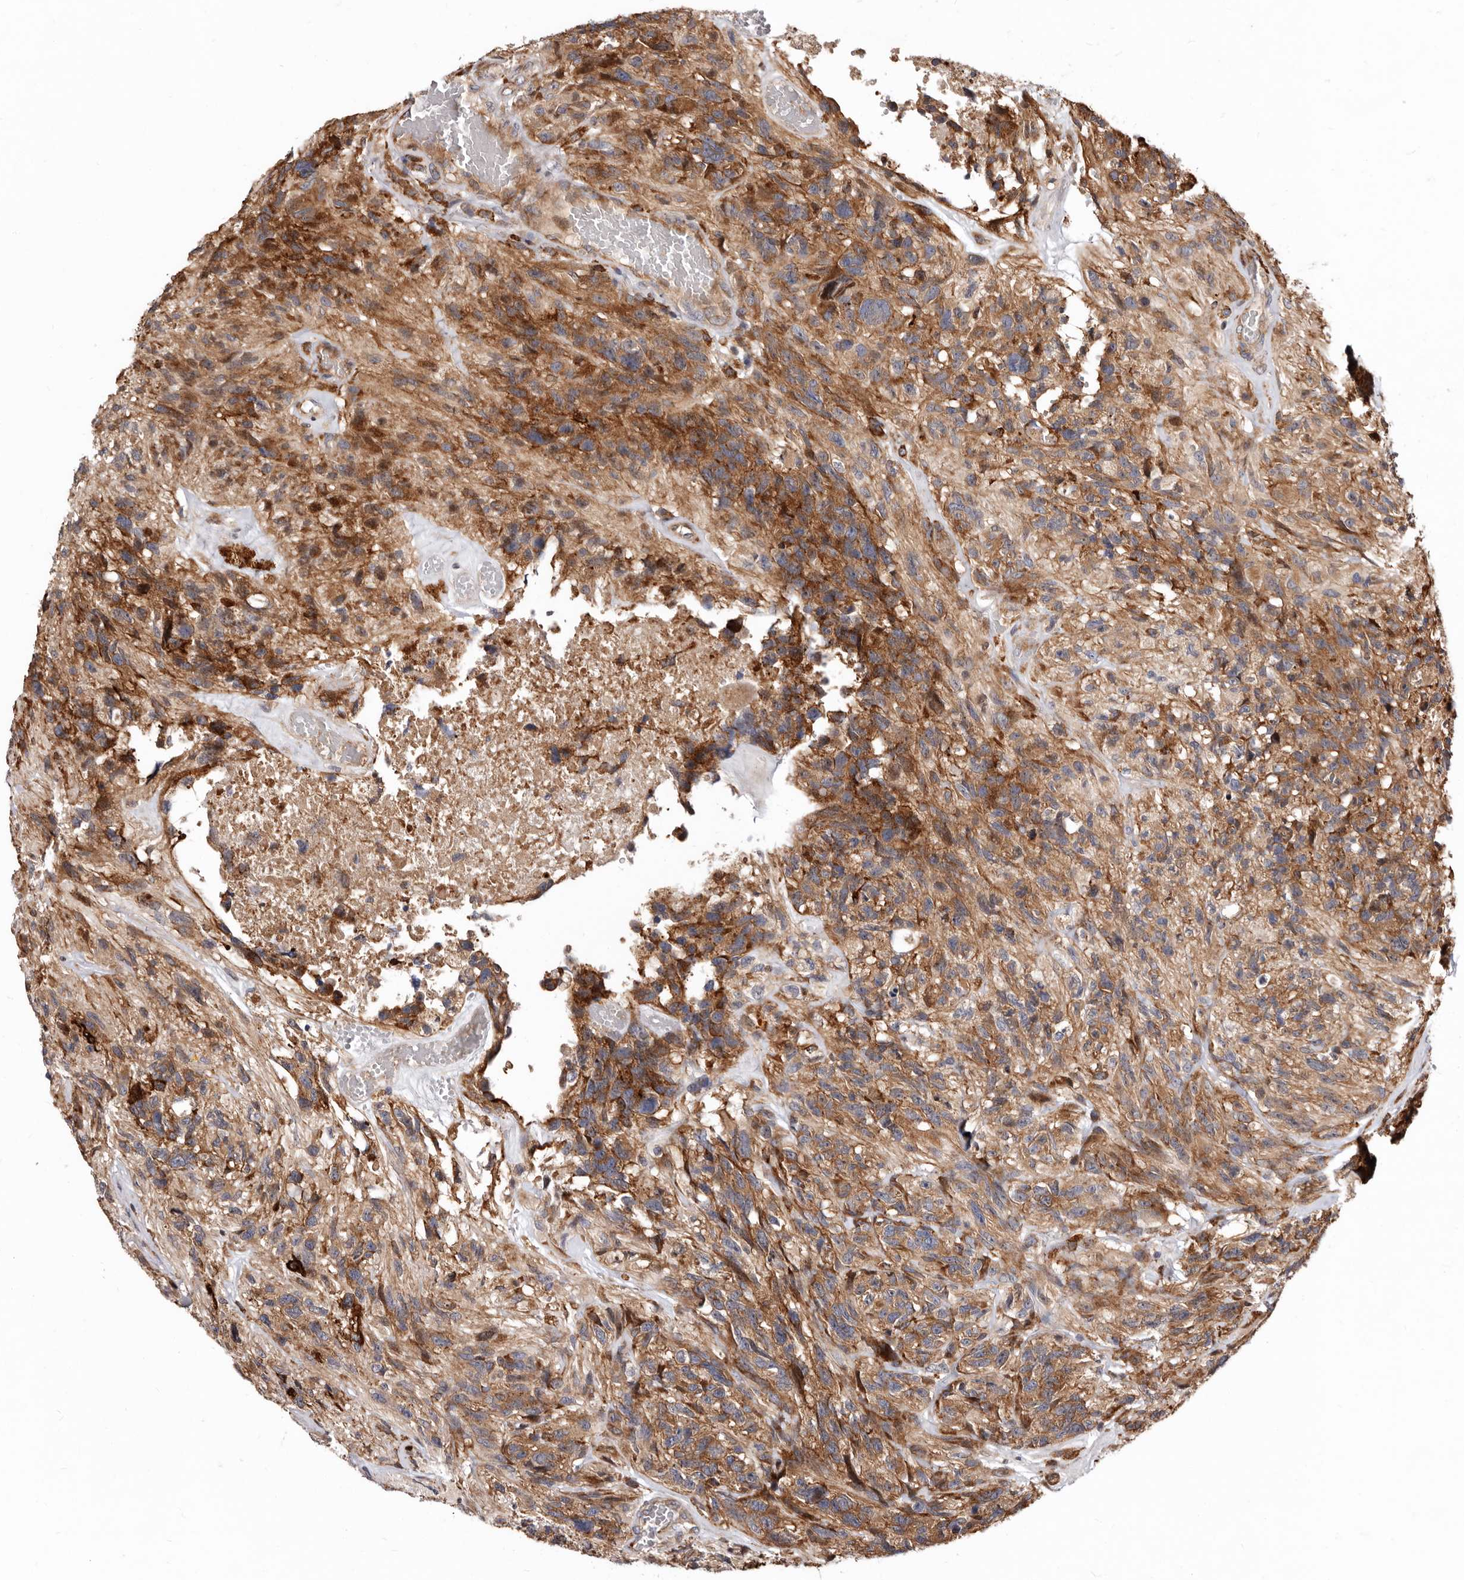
{"staining": {"intensity": "moderate", "quantity": ">75%", "location": "cytoplasmic/membranous"}, "tissue": "glioma", "cell_type": "Tumor cells", "image_type": "cancer", "snomed": [{"axis": "morphology", "description": "Glioma, malignant, High grade"}, {"axis": "topography", "description": "Brain"}], "caption": "Brown immunohistochemical staining in human glioma shows moderate cytoplasmic/membranous expression in about >75% of tumor cells.", "gene": "WEE2", "patient": {"sex": "male", "age": 69}}